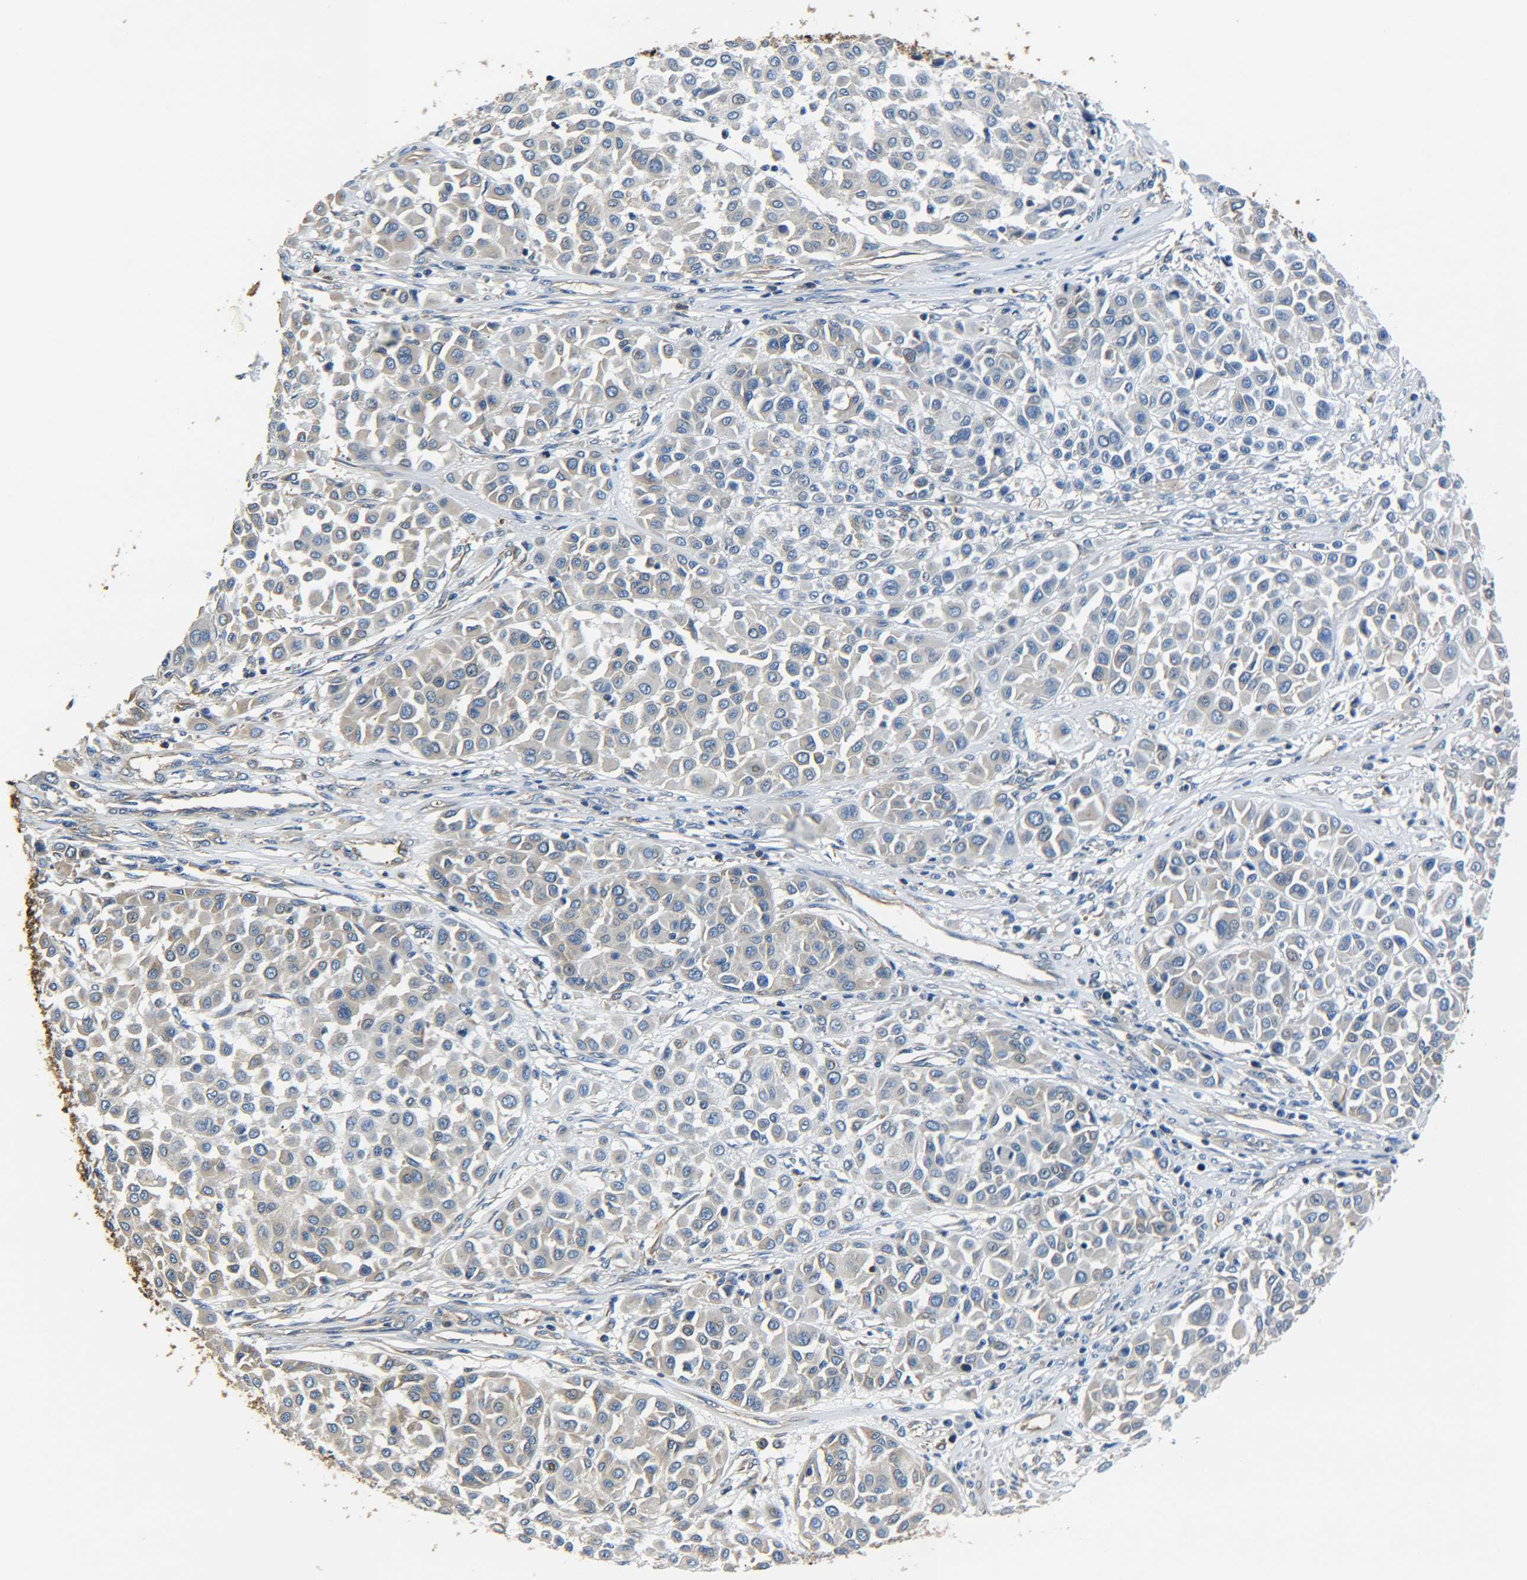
{"staining": {"intensity": "negative", "quantity": "none", "location": "none"}, "tissue": "melanoma", "cell_type": "Tumor cells", "image_type": "cancer", "snomed": [{"axis": "morphology", "description": "Malignant melanoma, Metastatic site"}, {"axis": "topography", "description": "Soft tissue"}], "caption": "DAB immunohistochemical staining of human malignant melanoma (metastatic site) reveals no significant staining in tumor cells.", "gene": "TUBB", "patient": {"sex": "male", "age": 41}}